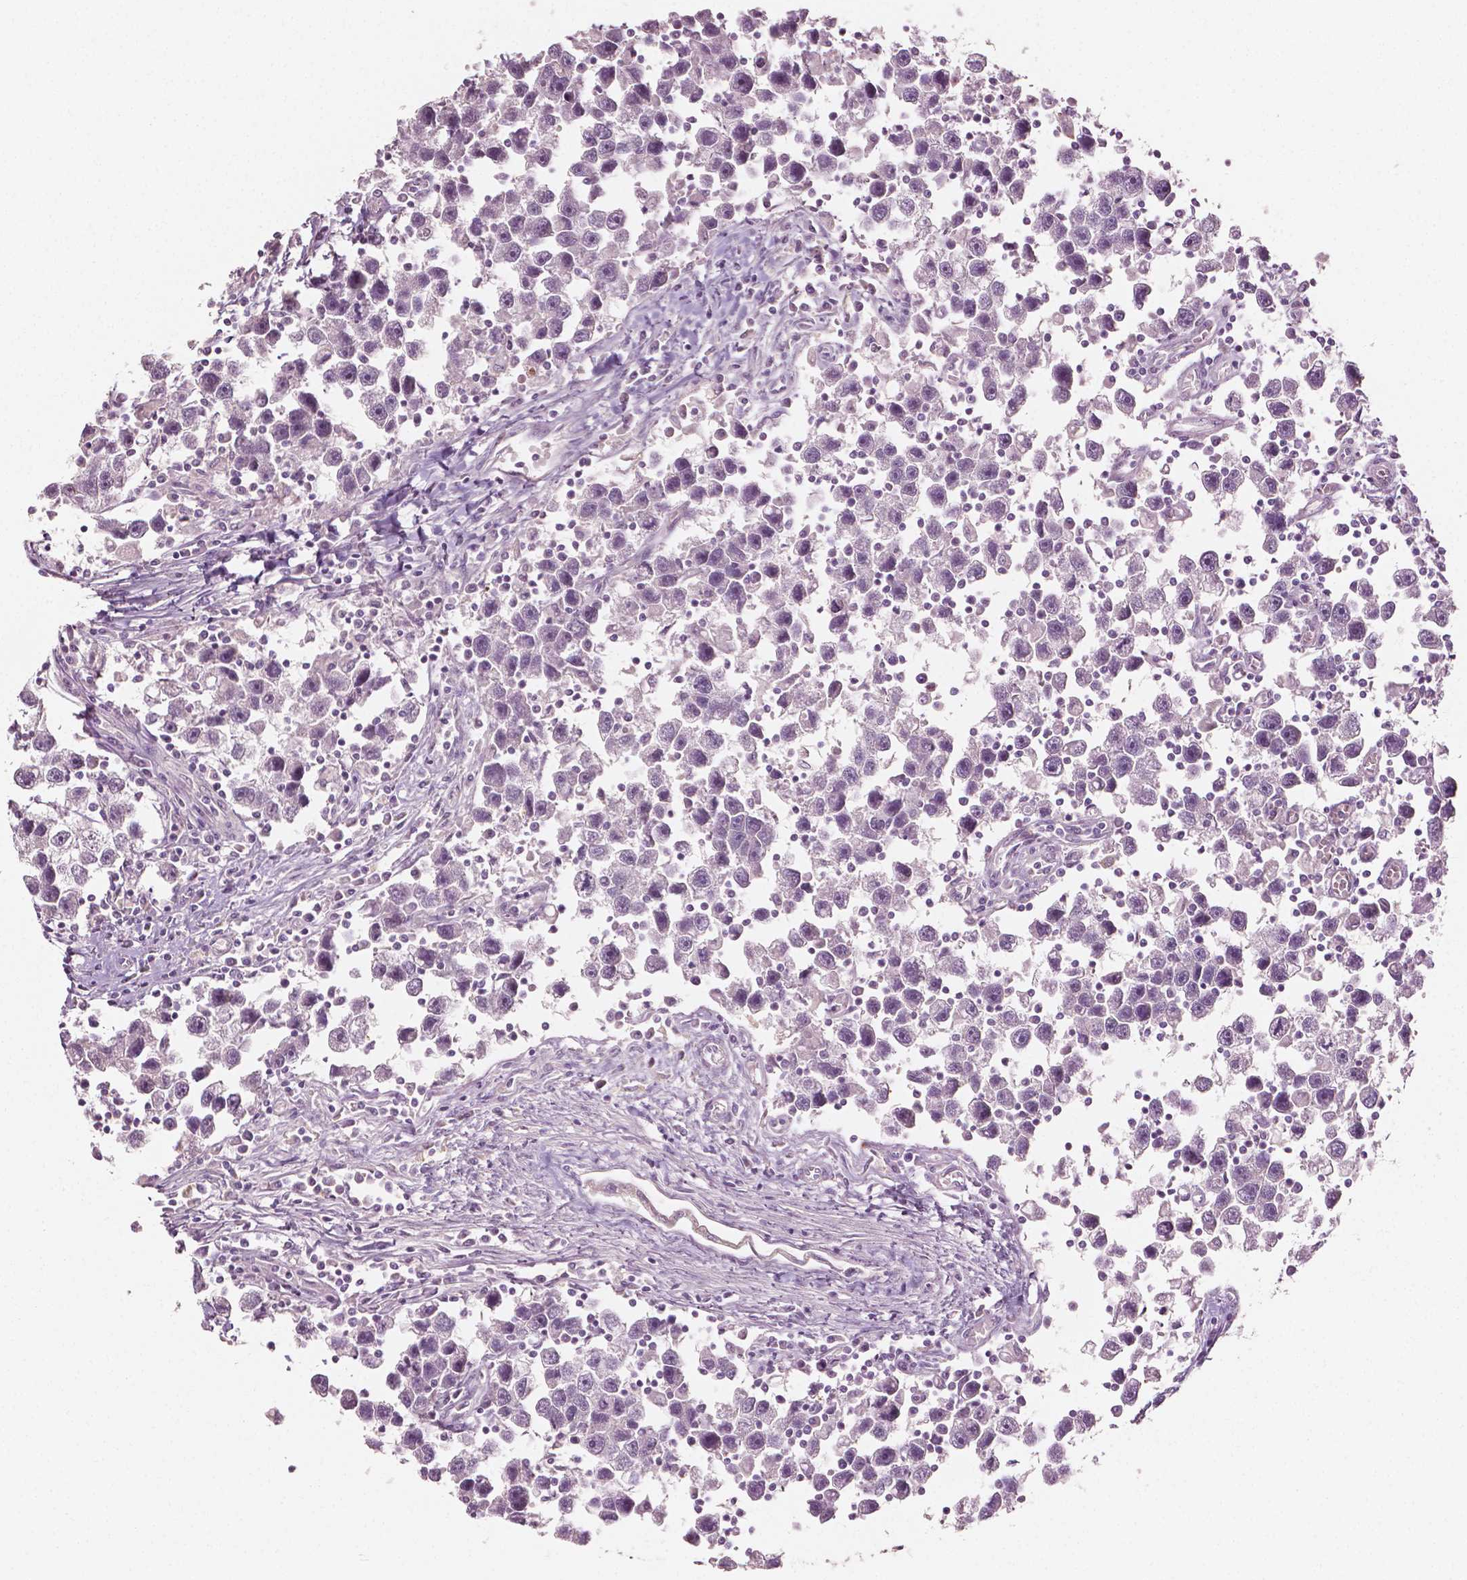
{"staining": {"intensity": "negative", "quantity": "none", "location": "none"}, "tissue": "testis cancer", "cell_type": "Tumor cells", "image_type": "cancer", "snomed": [{"axis": "morphology", "description": "Seminoma, NOS"}, {"axis": "topography", "description": "Testis"}], "caption": "Immunohistochemistry (IHC) histopathology image of neoplastic tissue: testis cancer stained with DAB (3,3'-diaminobenzidine) demonstrates no significant protein expression in tumor cells.", "gene": "APOA4", "patient": {"sex": "male", "age": 30}}